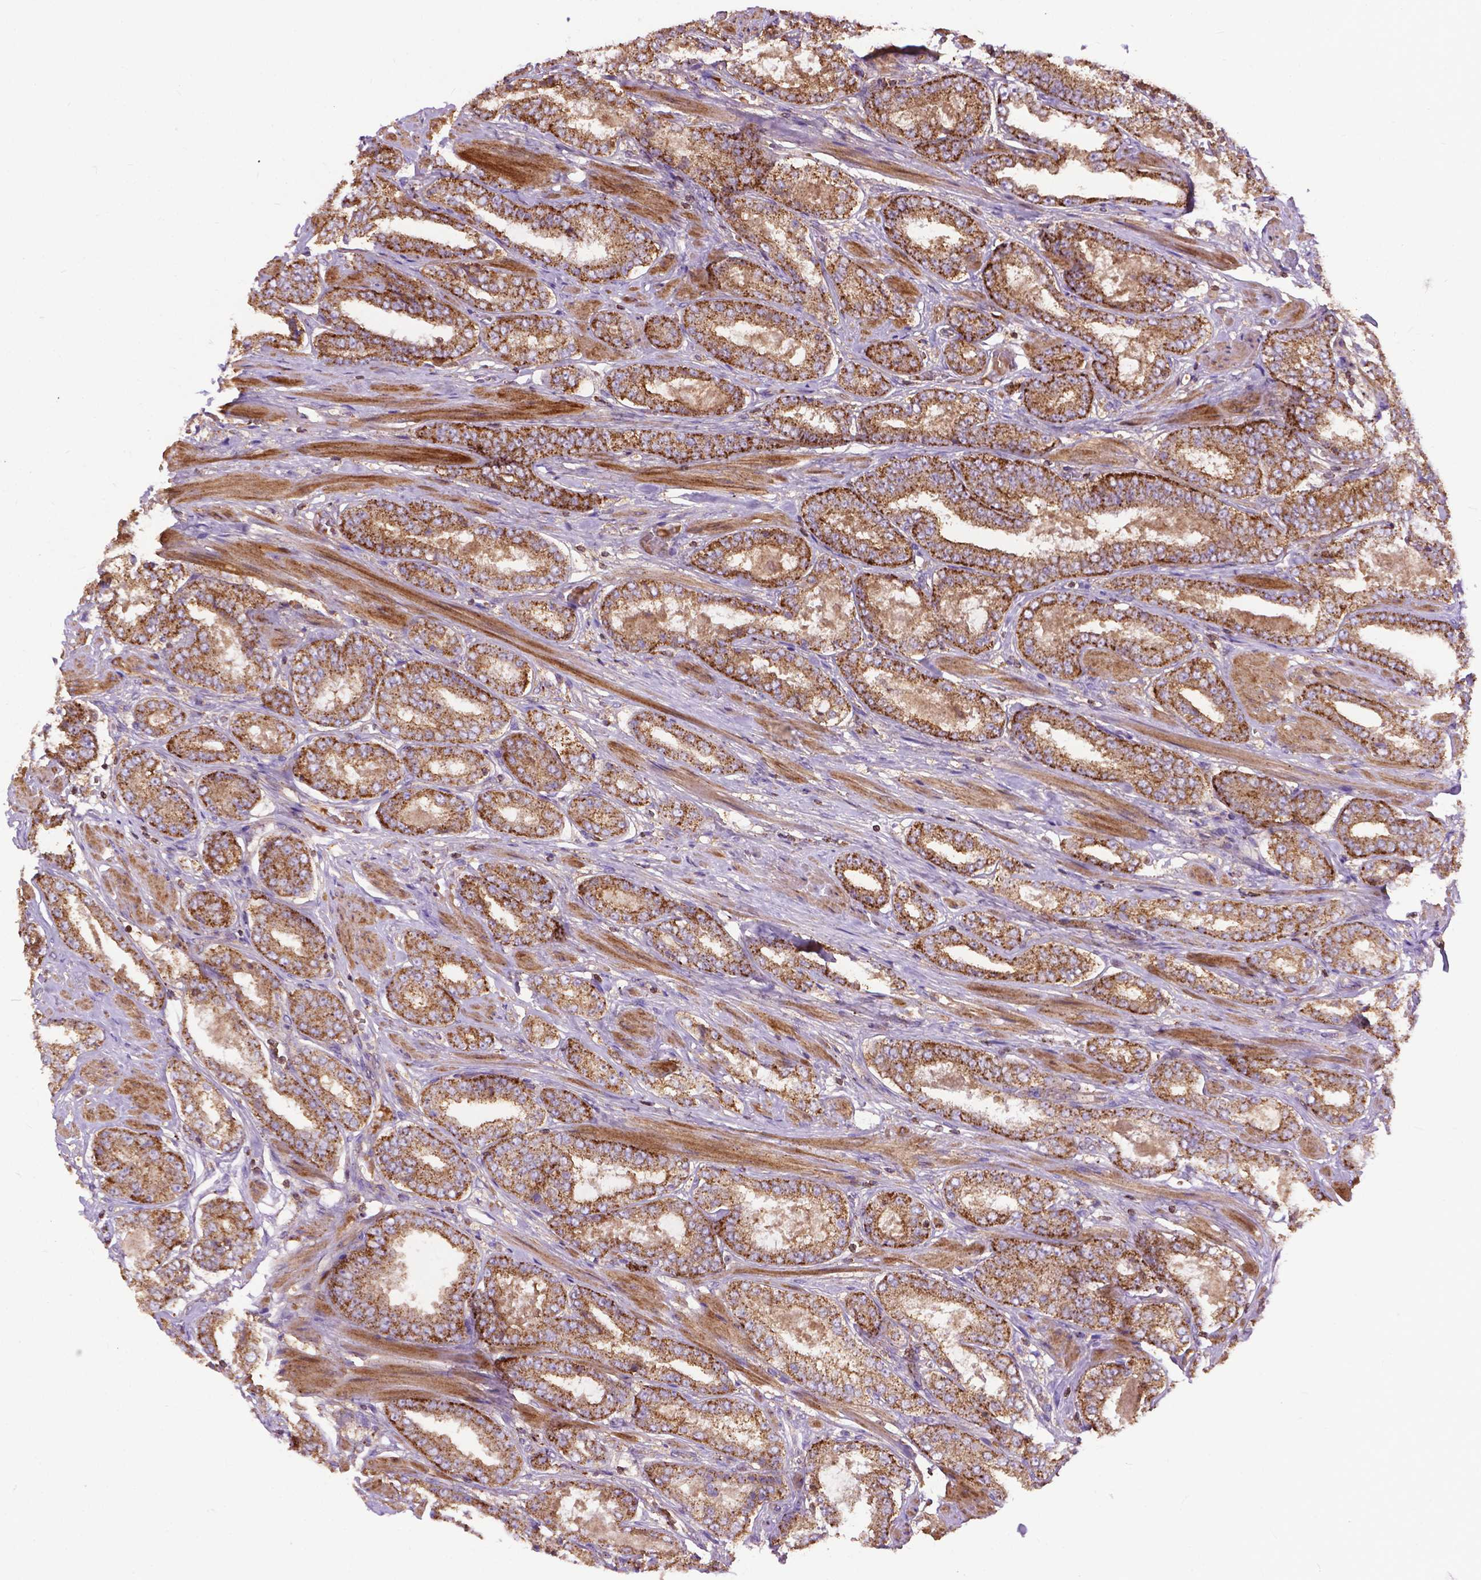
{"staining": {"intensity": "moderate", "quantity": ">75%", "location": "cytoplasmic/membranous"}, "tissue": "prostate cancer", "cell_type": "Tumor cells", "image_type": "cancer", "snomed": [{"axis": "morphology", "description": "Adenocarcinoma, High grade"}, {"axis": "topography", "description": "Prostate"}], "caption": "High-grade adenocarcinoma (prostate) stained with a protein marker demonstrates moderate staining in tumor cells.", "gene": "CHMP4A", "patient": {"sex": "male", "age": 63}}